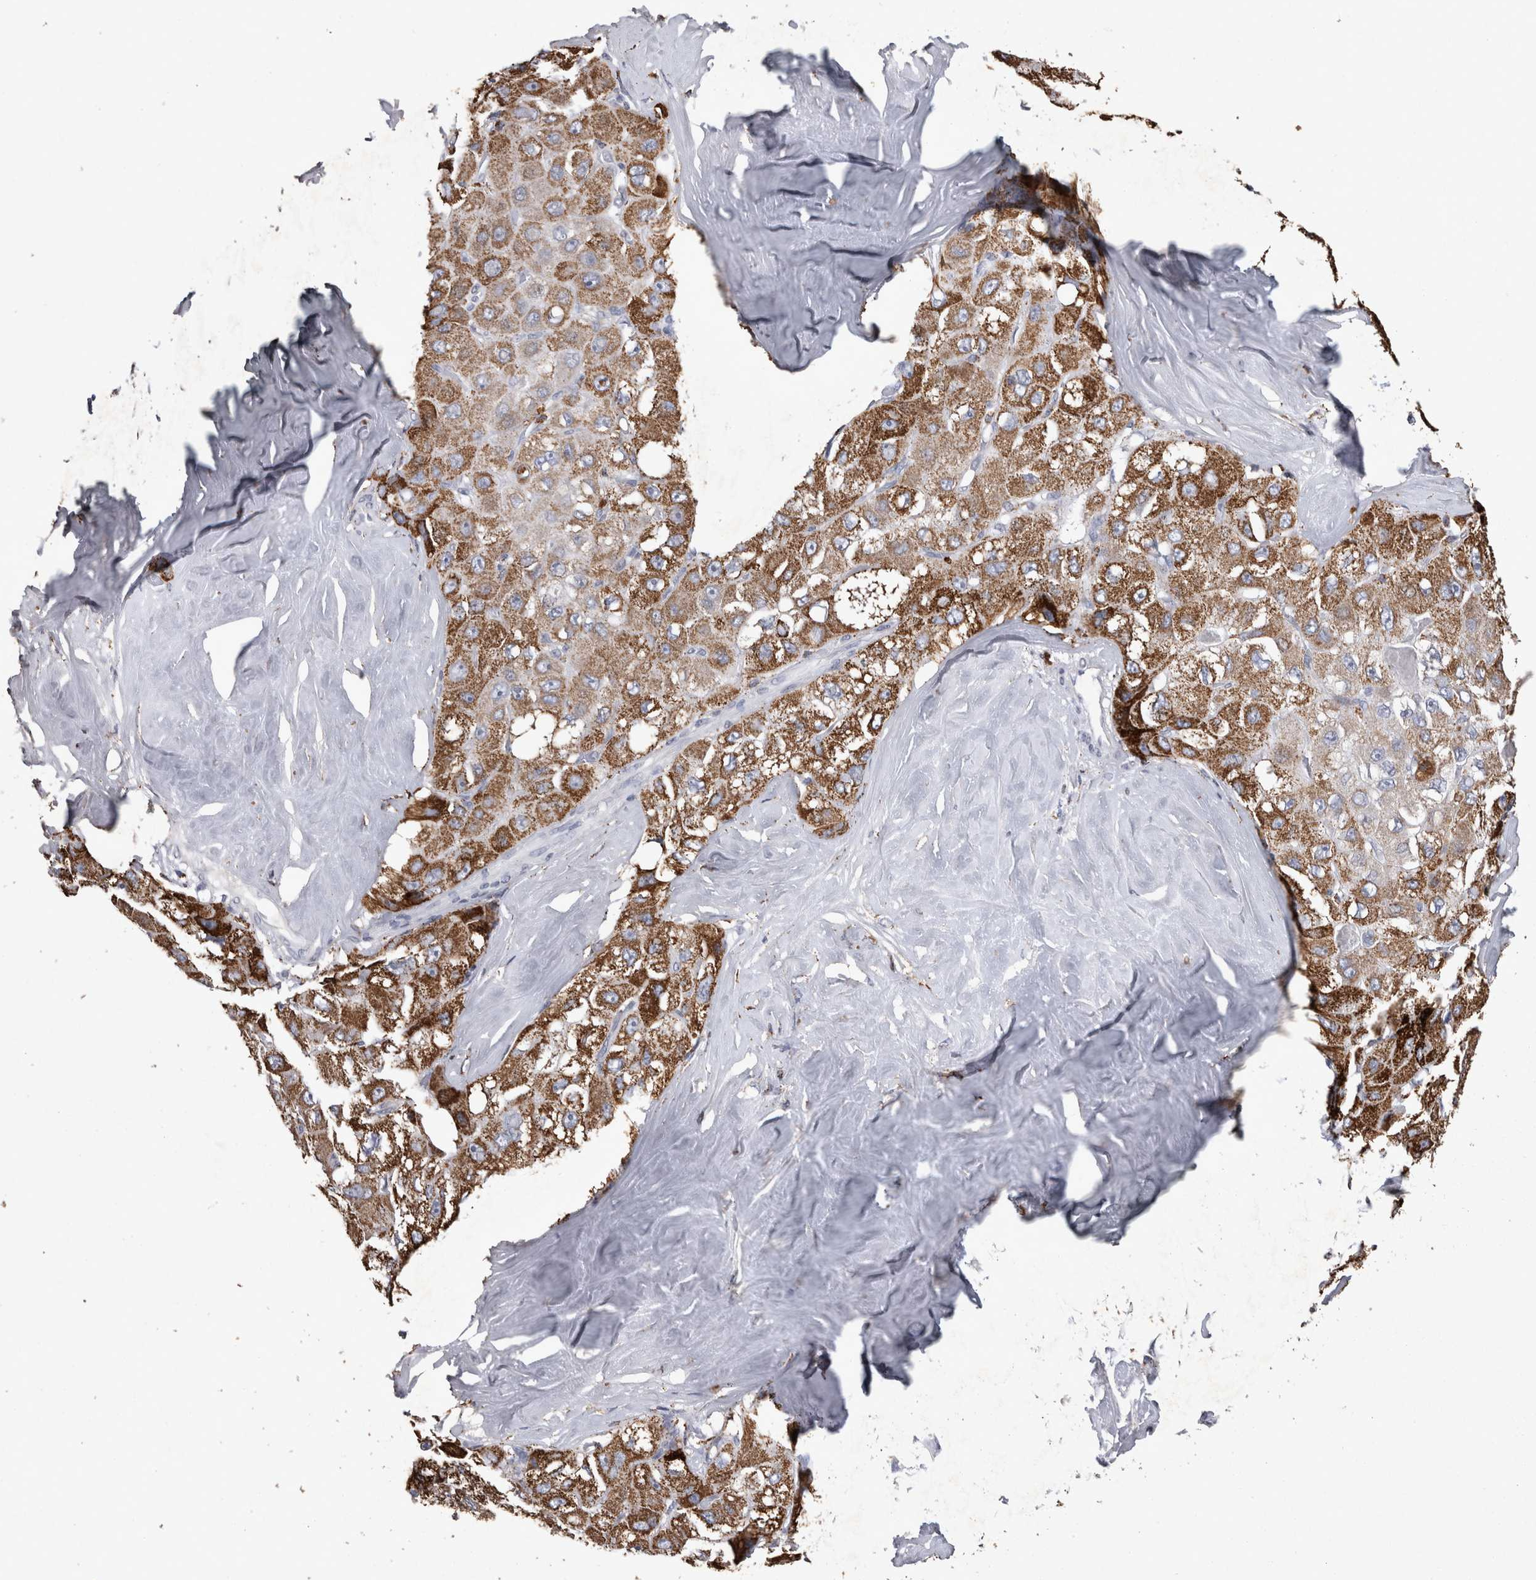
{"staining": {"intensity": "strong", "quantity": ">75%", "location": "cytoplasmic/membranous"}, "tissue": "liver cancer", "cell_type": "Tumor cells", "image_type": "cancer", "snomed": [{"axis": "morphology", "description": "Carcinoma, Hepatocellular, NOS"}, {"axis": "topography", "description": "Liver"}], "caption": "Tumor cells reveal strong cytoplasmic/membranous staining in about >75% of cells in liver cancer. The protein is stained brown, and the nuclei are stained in blue (DAB (3,3'-diaminobenzidine) IHC with brightfield microscopy, high magnification).", "gene": "DKK3", "patient": {"sex": "male", "age": 80}}